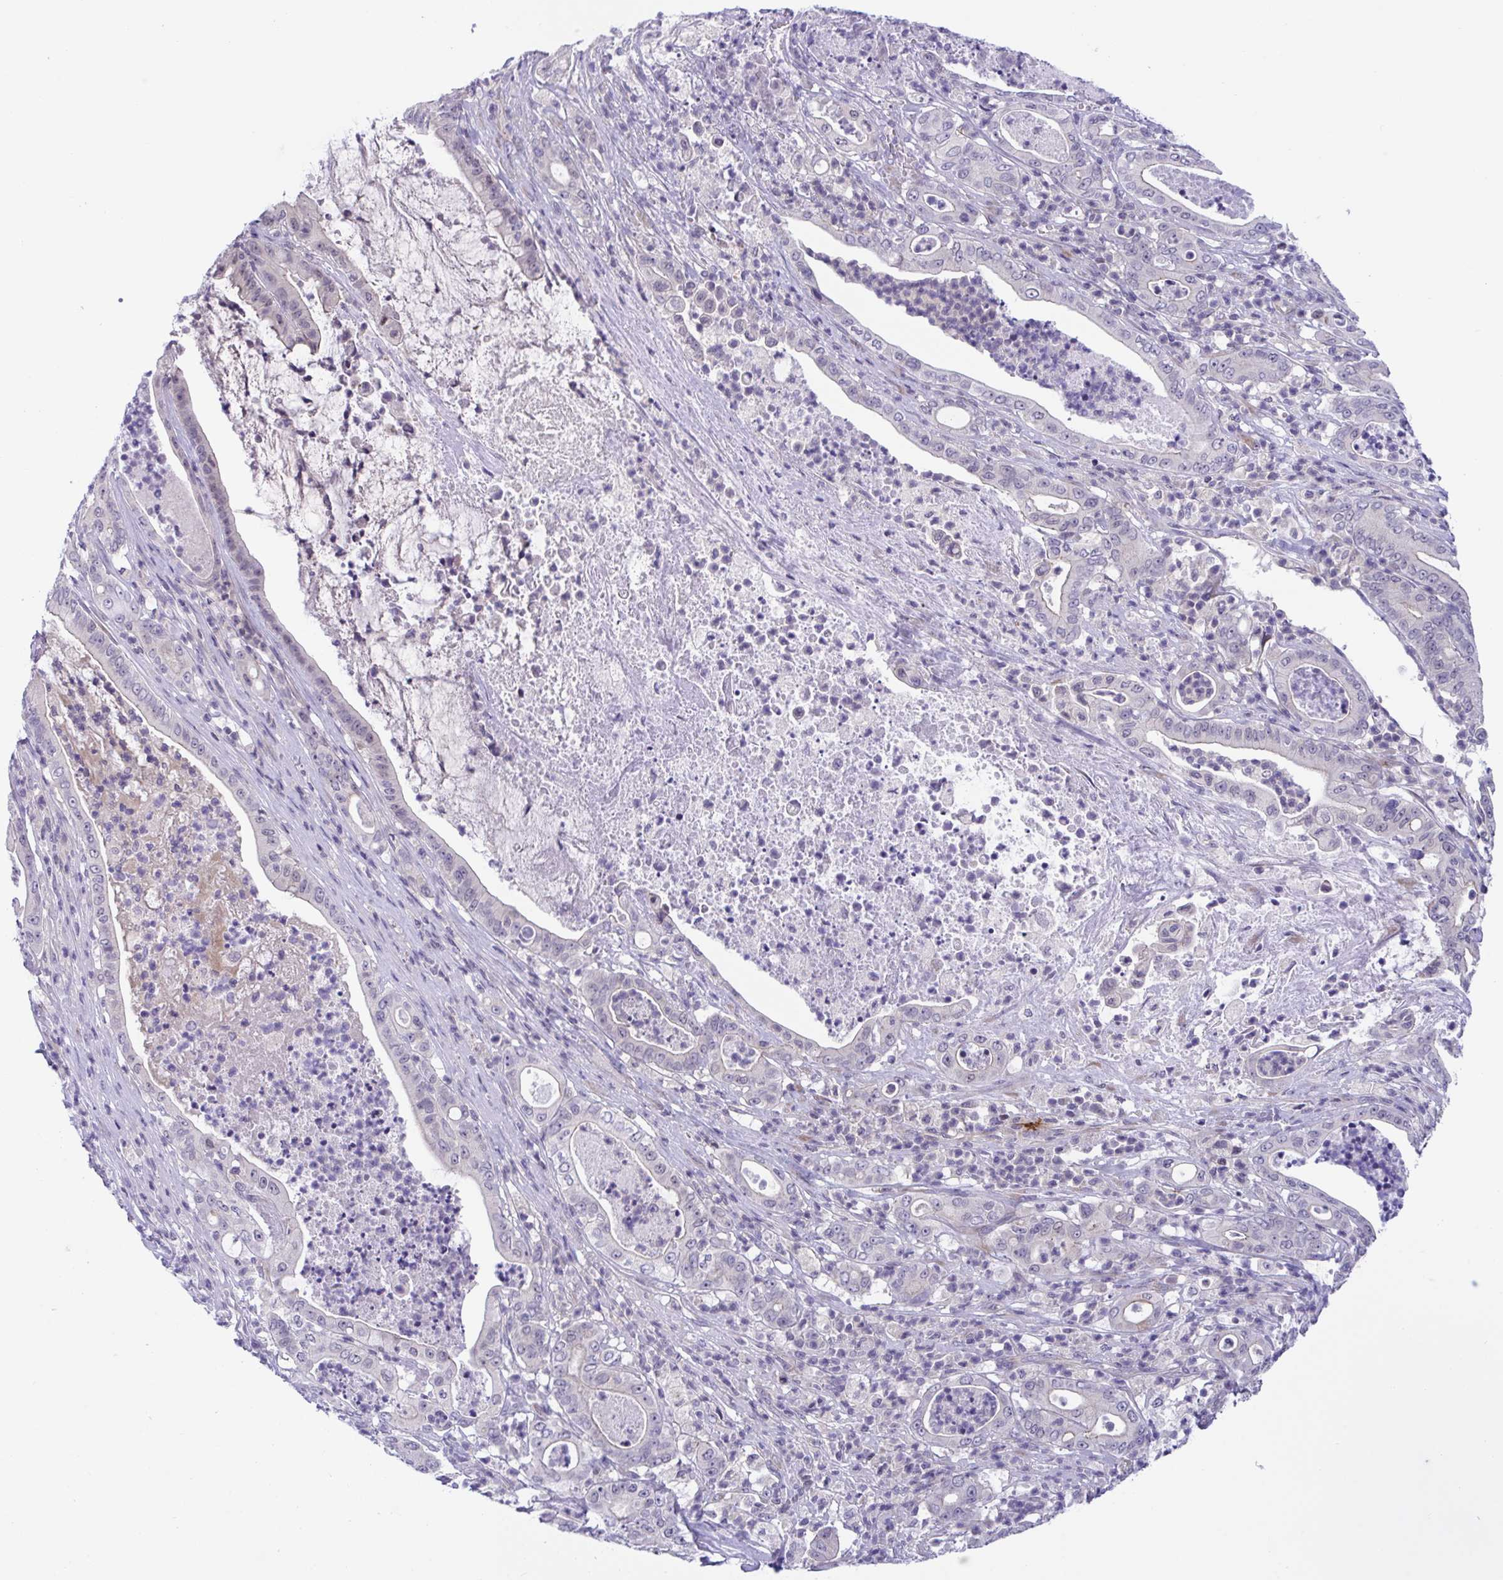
{"staining": {"intensity": "negative", "quantity": "none", "location": "none"}, "tissue": "pancreatic cancer", "cell_type": "Tumor cells", "image_type": "cancer", "snomed": [{"axis": "morphology", "description": "Adenocarcinoma, NOS"}, {"axis": "topography", "description": "Pancreas"}], "caption": "Immunohistochemical staining of adenocarcinoma (pancreatic) exhibits no significant expression in tumor cells.", "gene": "SNX11", "patient": {"sex": "male", "age": 71}}